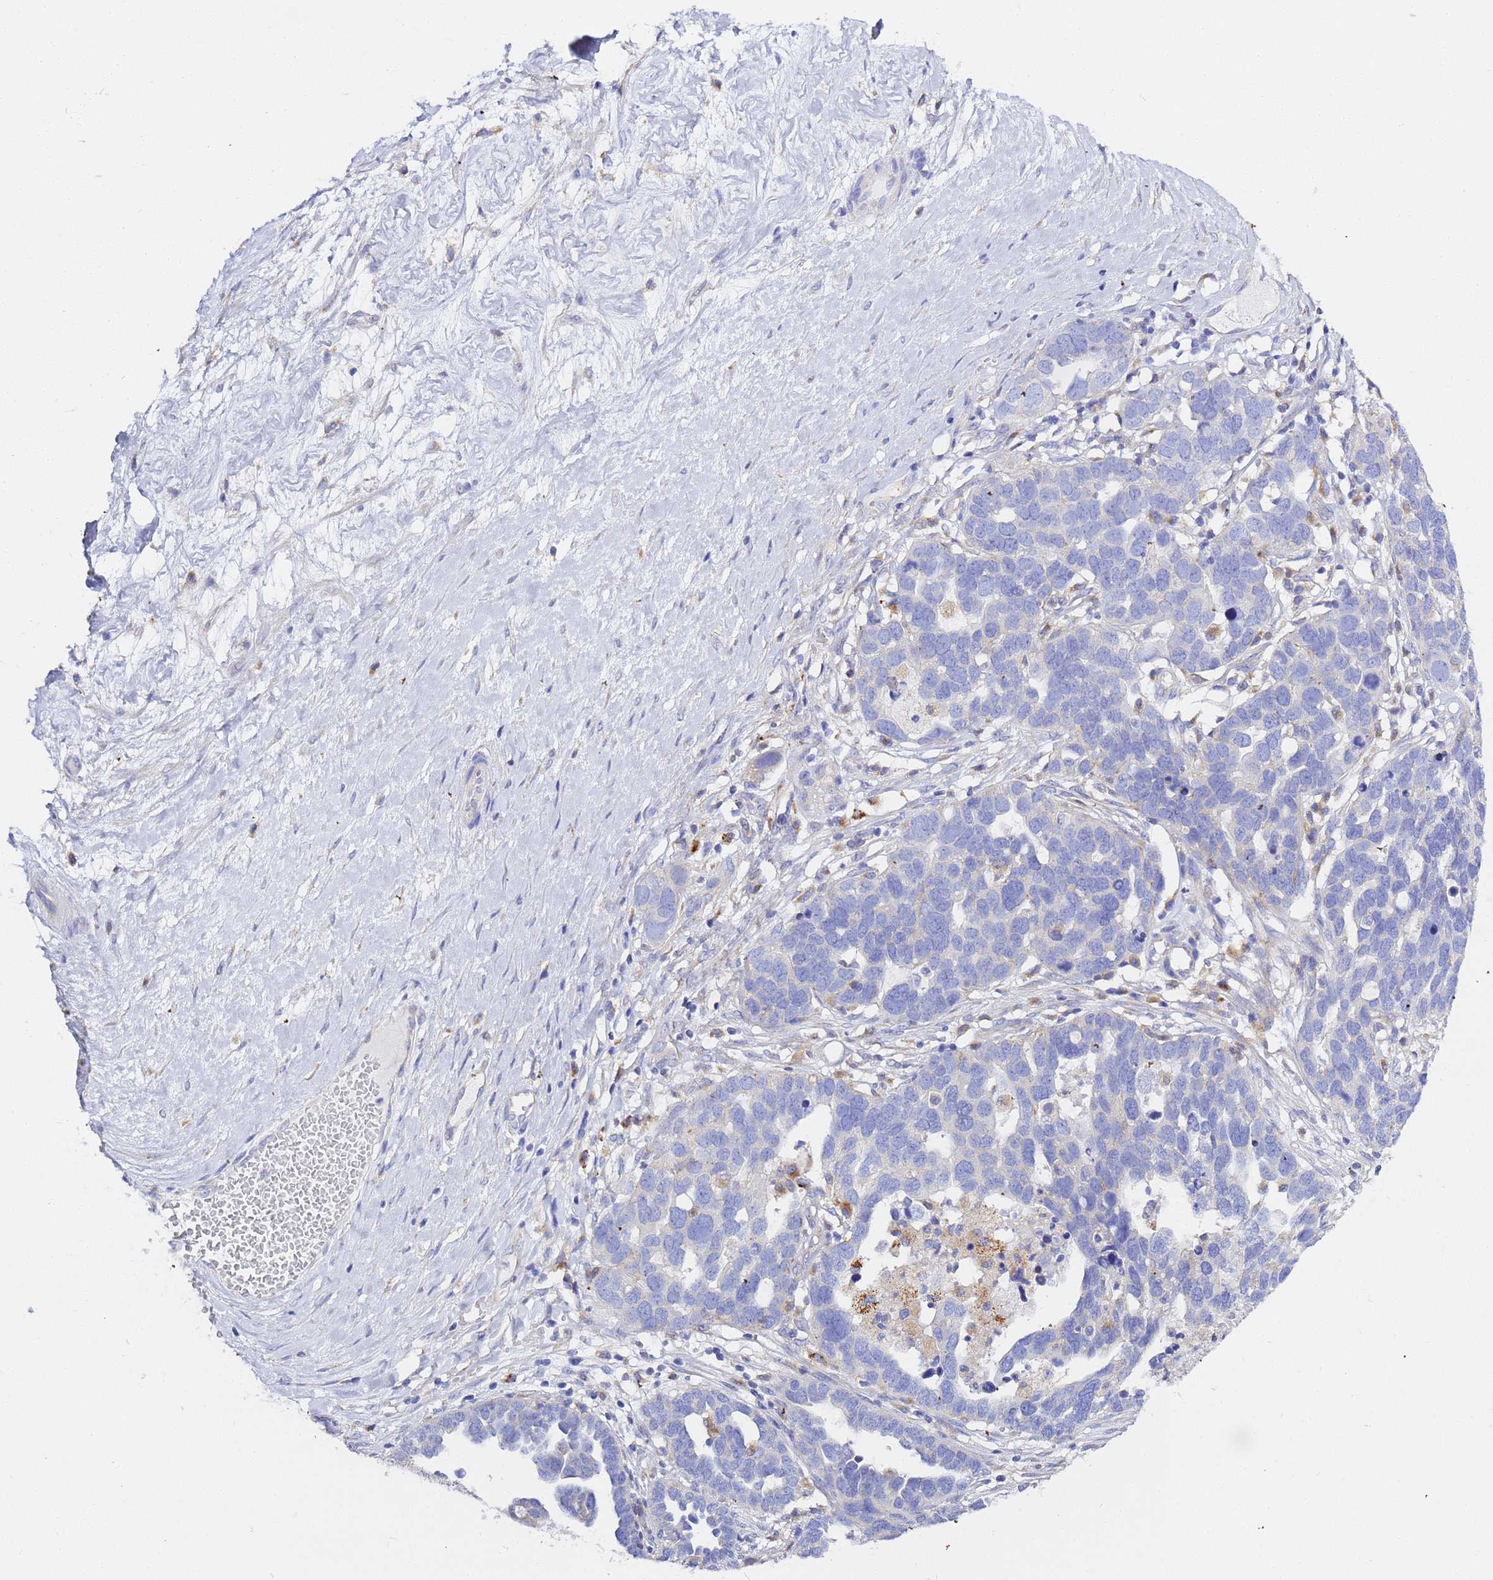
{"staining": {"intensity": "negative", "quantity": "none", "location": "none"}, "tissue": "ovarian cancer", "cell_type": "Tumor cells", "image_type": "cancer", "snomed": [{"axis": "morphology", "description": "Cystadenocarcinoma, serous, NOS"}, {"axis": "topography", "description": "Ovary"}], "caption": "Immunohistochemistry (IHC) photomicrograph of neoplastic tissue: human ovarian cancer (serous cystadenocarcinoma) stained with DAB displays no significant protein staining in tumor cells. (DAB (3,3'-diaminobenzidine) IHC visualized using brightfield microscopy, high magnification).", "gene": "VTI1B", "patient": {"sex": "female", "age": 54}}